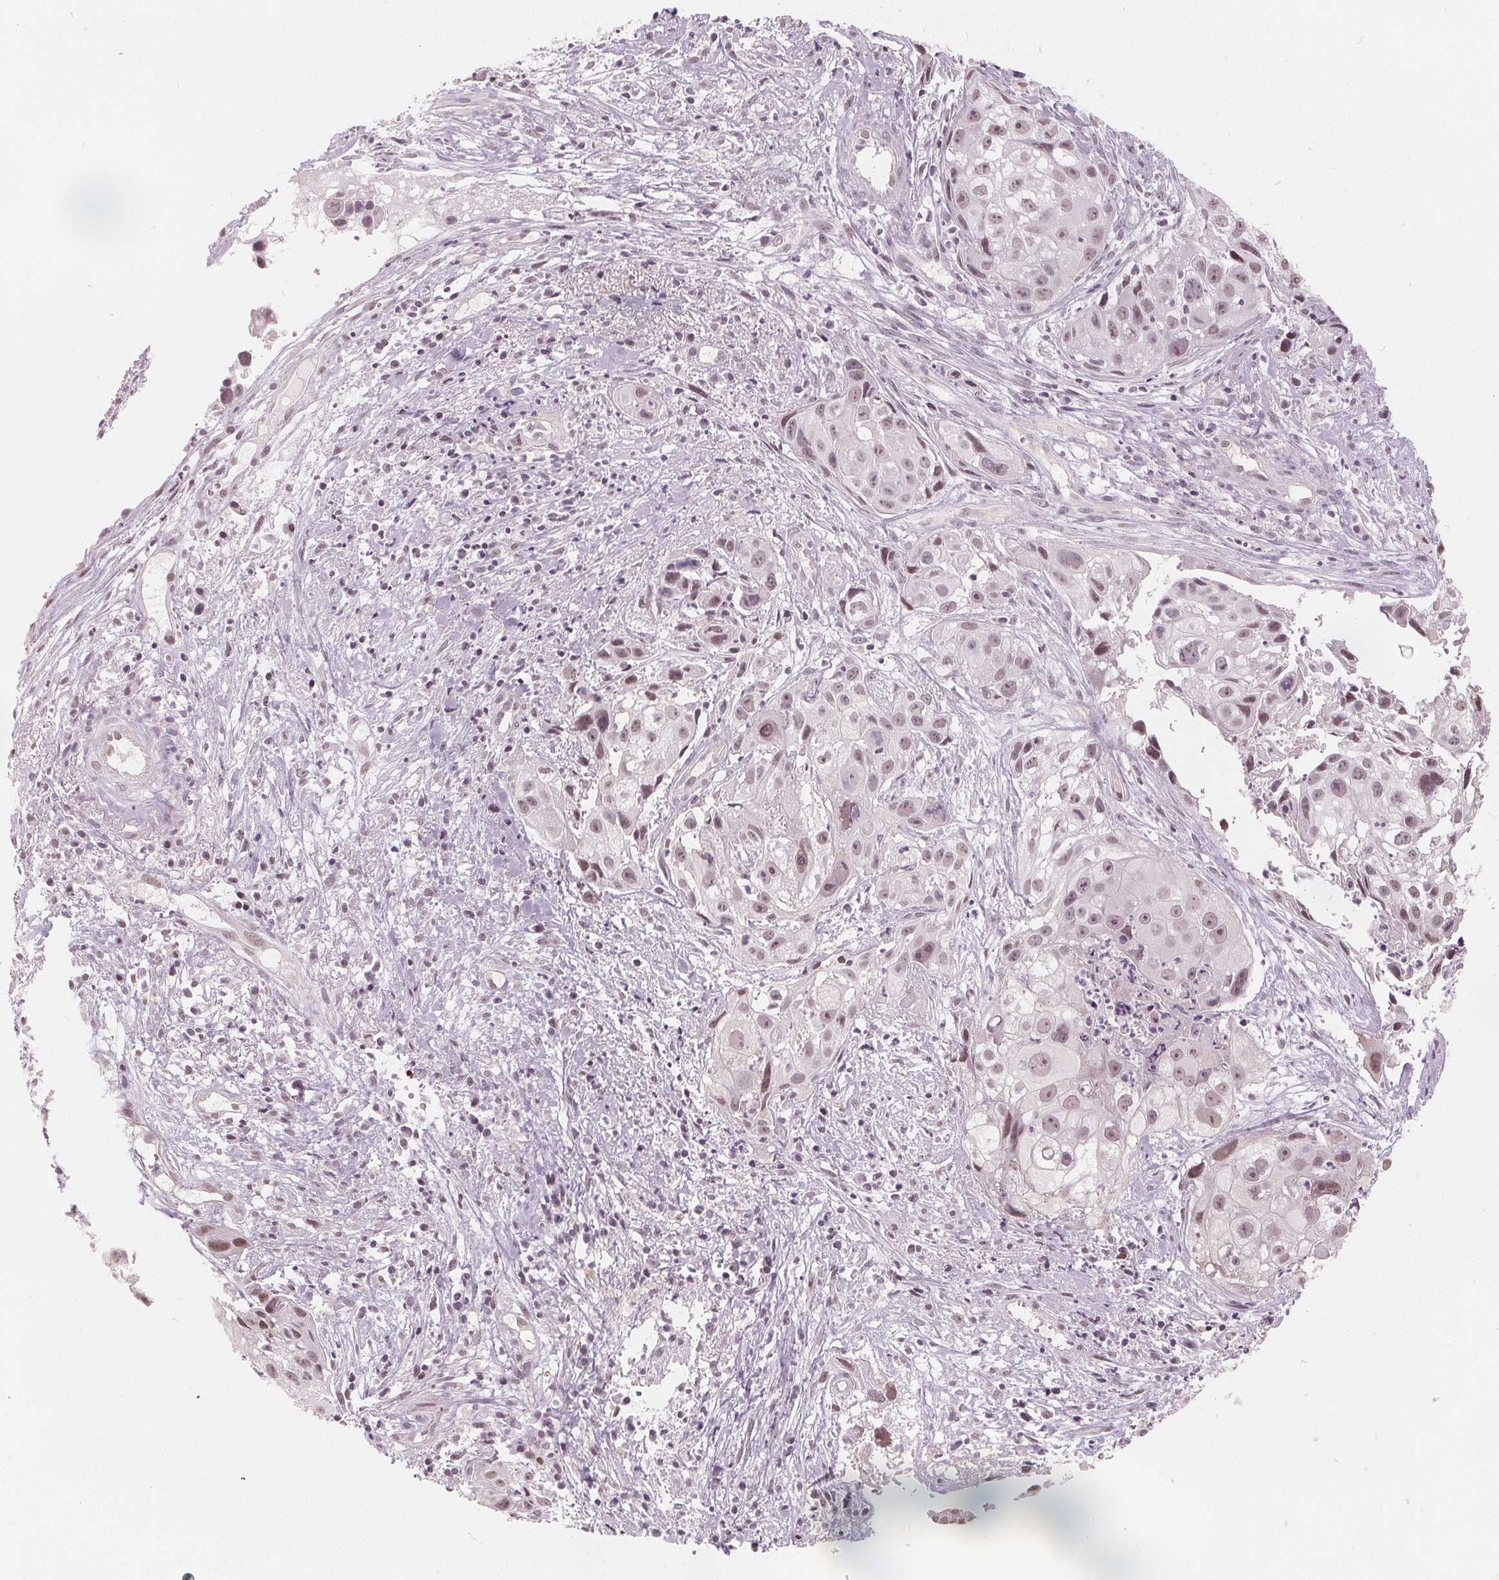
{"staining": {"intensity": "weak", "quantity": "25%-75%", "location": "nuclear"}, "tissue": "cervical cancer", "cell_type": "Tumor cells", "image_type": "cancer", "snomed": [{"axis": "morphology", "description": "Squamous cell carcinoma, NOS"}, {"axis": "topography", "description": "Cervix"}], "caption": "A high-resolution photomicrograph shows IHC staining of cervical squamous cell carcinoma, which reveals weak nuclear positivity in approximately 25%-75% of tumor cells.", "gene": "NUP210L", "patient": {"sex": "female", "age": 53}}